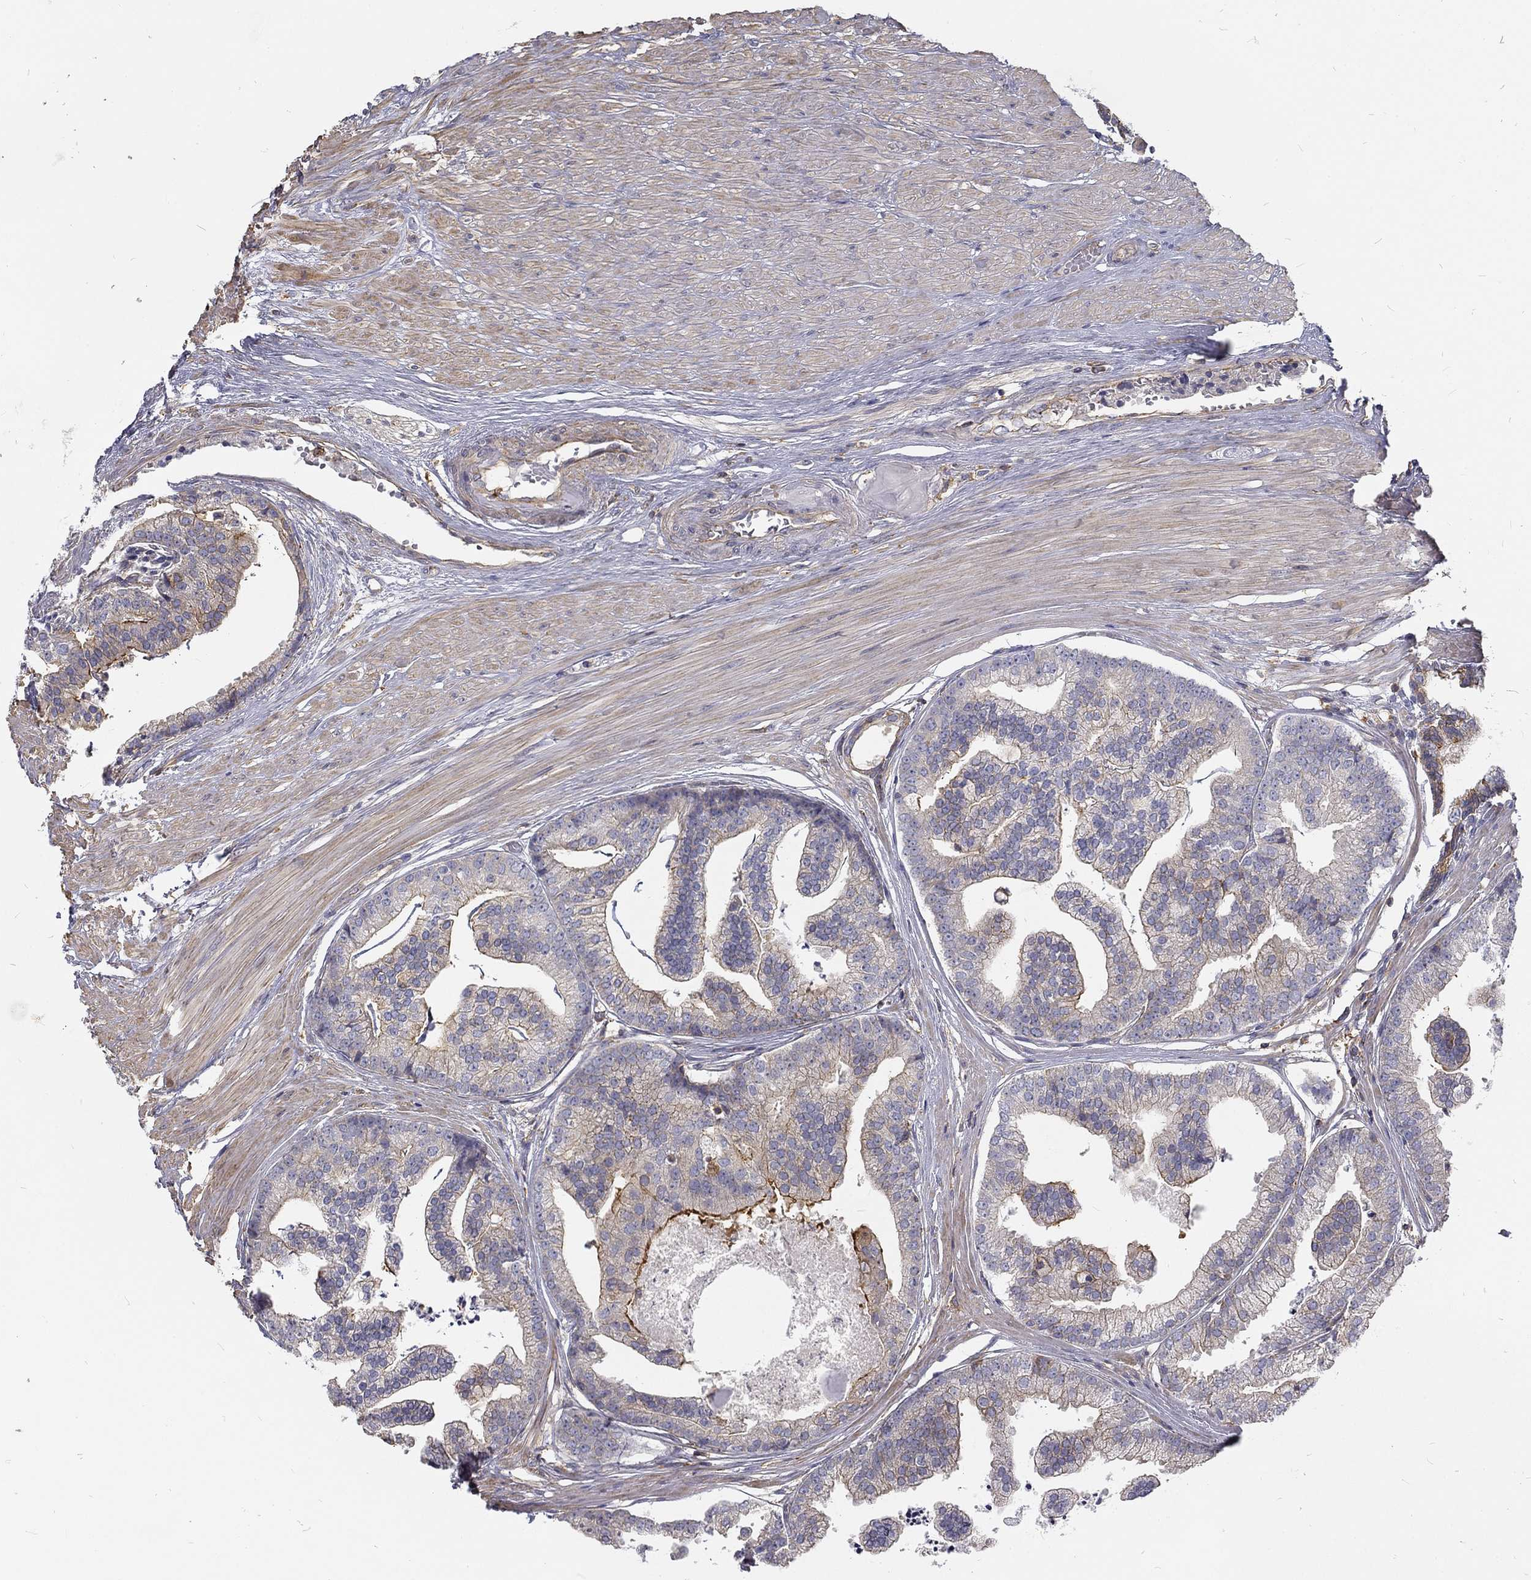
{"staining": {"intensity": "negative", "quantity": "none", "location": "none"}, "tissue": "prostate cancer", "cell_type": "Tumor cells", "image_type": "cancer", "snomed": [{"axis": "morphology", "description": "Adenocarcinoma, NOS"}, {"axis": "topography", "description": "Prostate and seminal vesicle, NOS"}, {"axis": "topography", "description": "Prostate"}], "caption": "Immunohistochemistry (IHC) micrograph of prostate cancer (adenocarcinoma) stained for a protein (brown), which reveals no staining in tumor cells.", "gene": "MTMR11", "patient": {"sex": "male", "age": 44}}